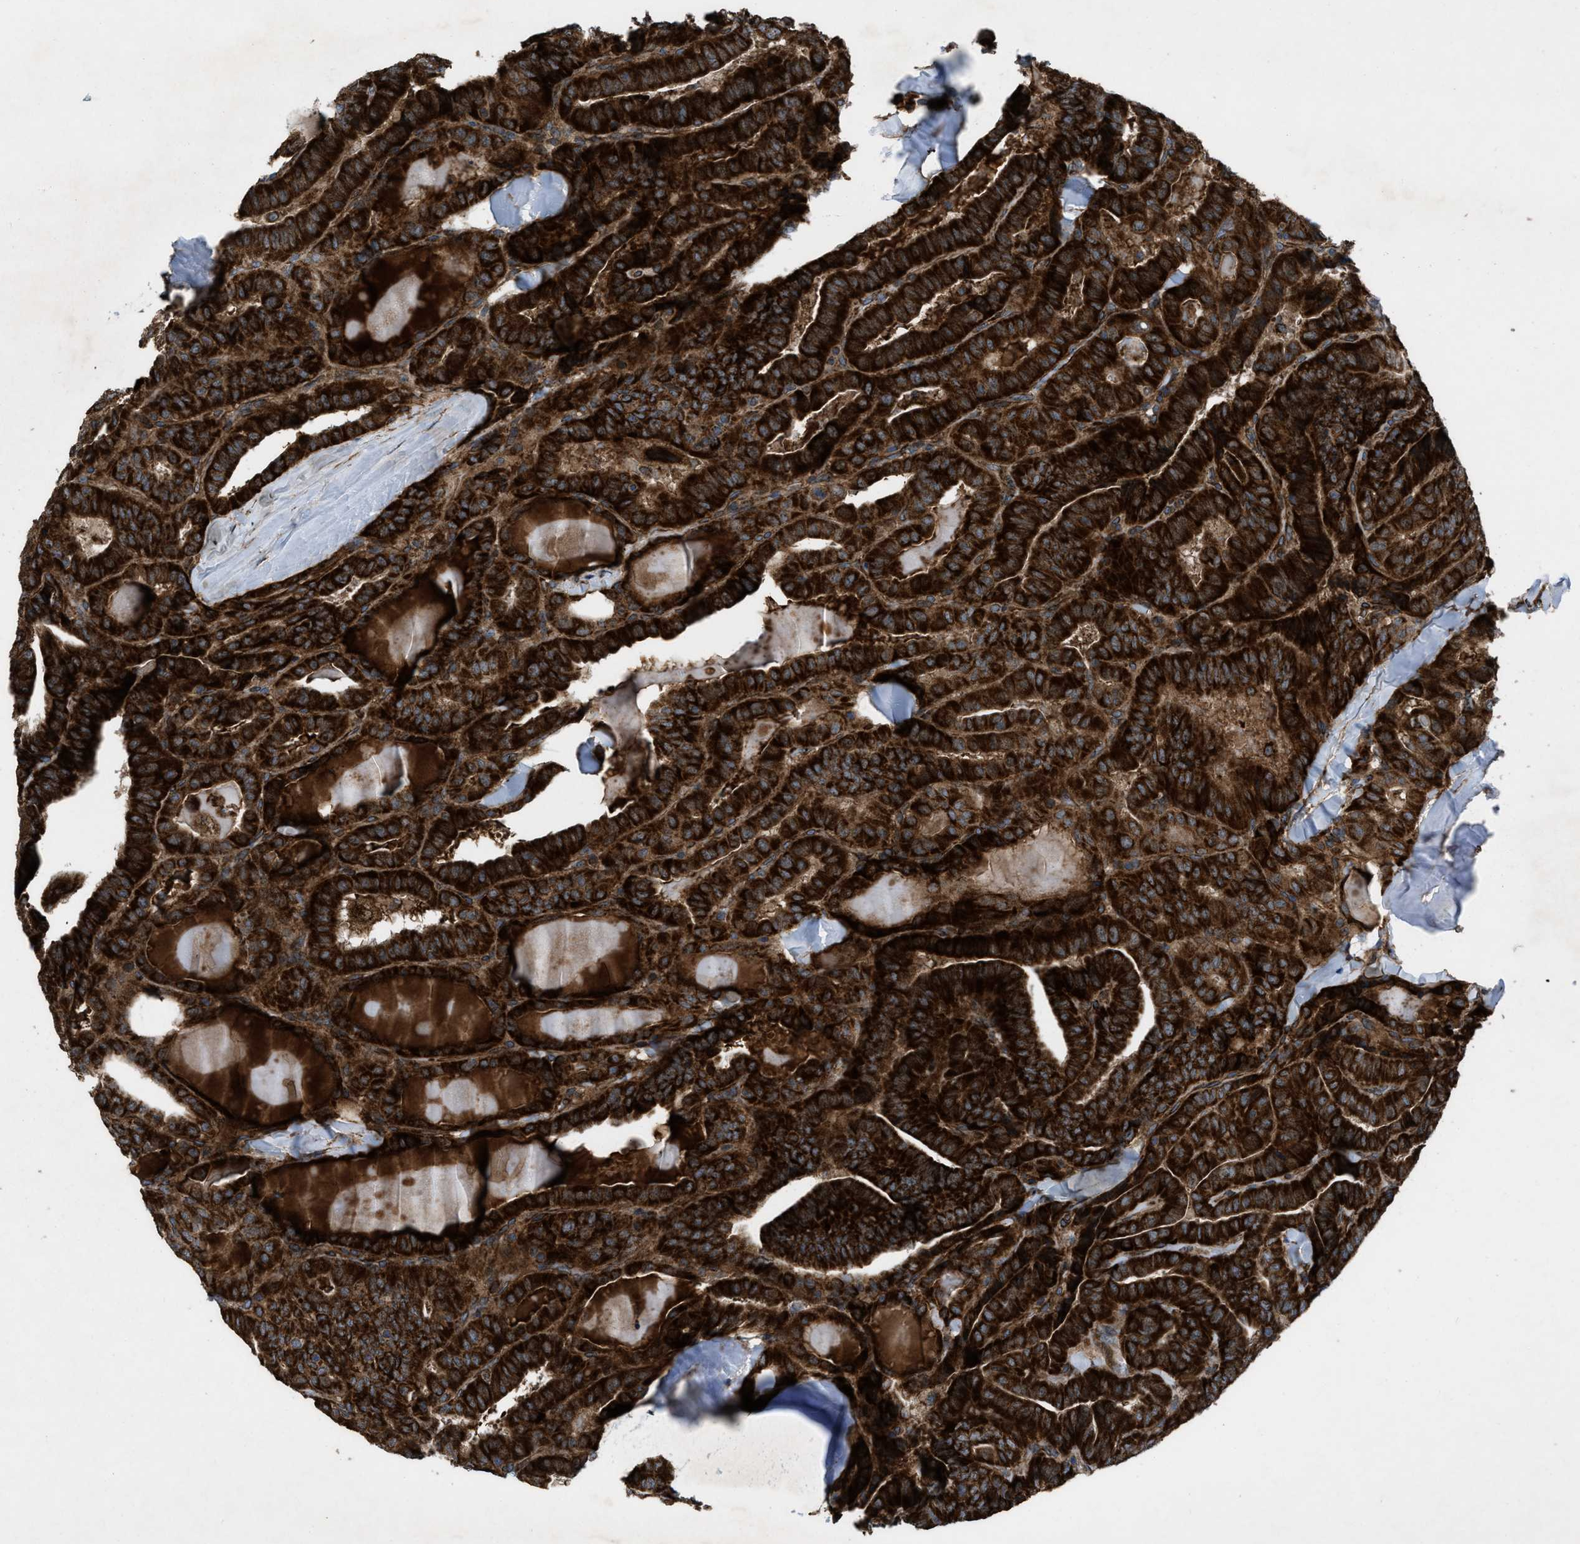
{"staining": {"intensity": "strong", "quantity": ">75%", "location": "cytoplasmic/membranous"}, "tissue": "thyroid cancer", "cell_type": "Tumor cells", "image_type": "cancer", "snomed": [{"axis": "morphology", "description": "Papillary adenocarcinoma, NOS"}, {"axis": "topography", "description": "Thyroid gland"}], "caption": "Immunohistochemistry (IHC) staining of thyroid cancer (papillary adenocarcinoma), which reveals high levels of strong cytoplasmic/membranous staining in approximately >75% of tumor cells indicating strong cytoplasmic/membranous protein positivity. The staining was performed using DAB (3,3'-diaminobenzidine) (brown) for protein detection and nuclei were counterstained in hematoxylin (blue).", "gene": "PER3", "patient": {"sex": "male", "age": 77}}